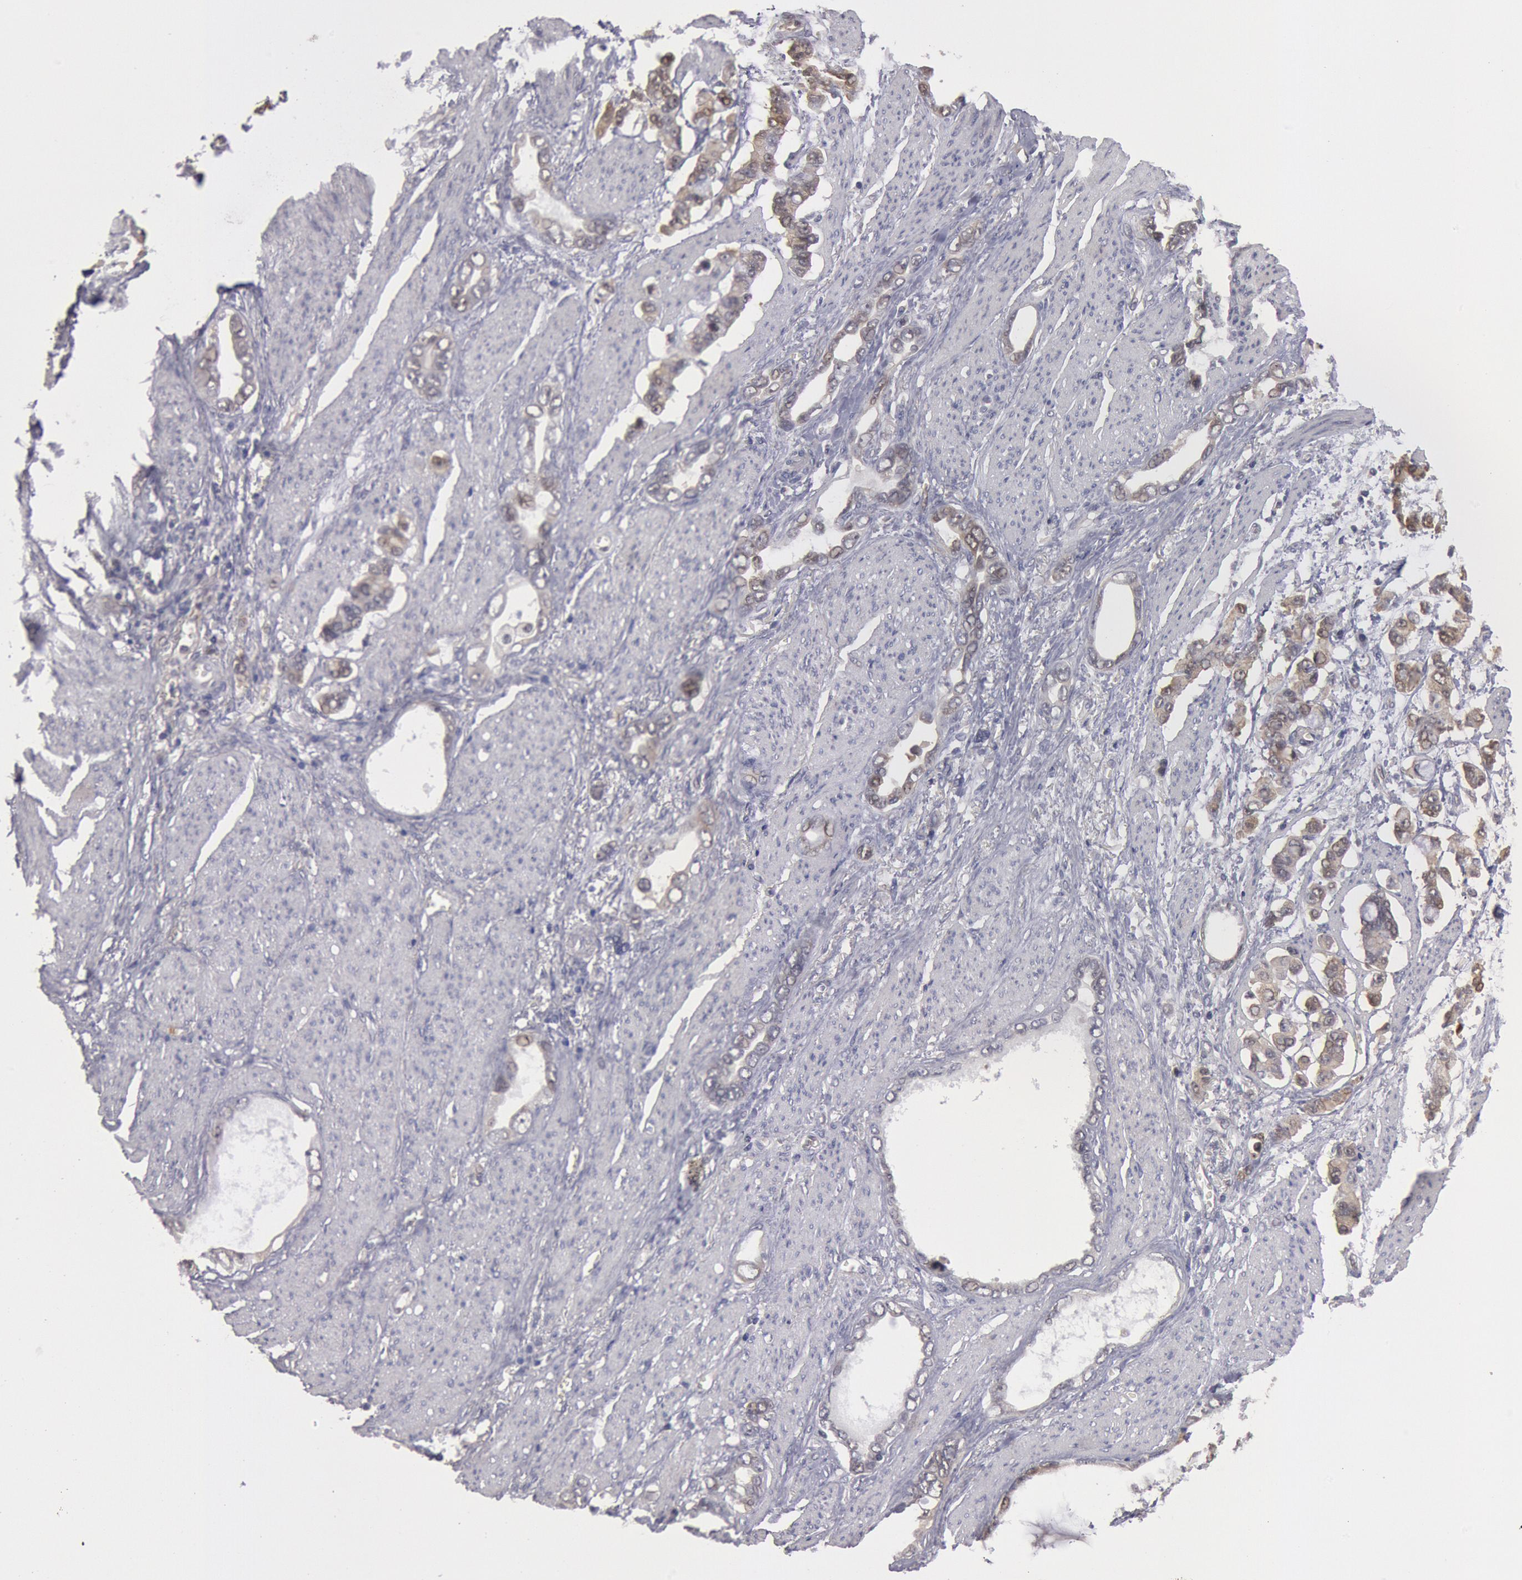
{"staining": {"intensity": "weak", "quantity": "25%-75%", "location": "cytoplasmic/membranous"}, "tissue": "stomach cancer", "cell_type": "Tumor cells", "image_type": "cancer", "snomed": [{"axis": "morphology", "description": "Adenocarcinoma, NOS"}, {"axis": "topography", "description": "Stomach"}], "caption": "A brown stain shows weak cytoplasmic/membranous positivity of a protein in human adenocarcinoma (stomach) tumor cells.", "gene": "DNAJA1", "patient": {"sex": "male", "age": 78}}